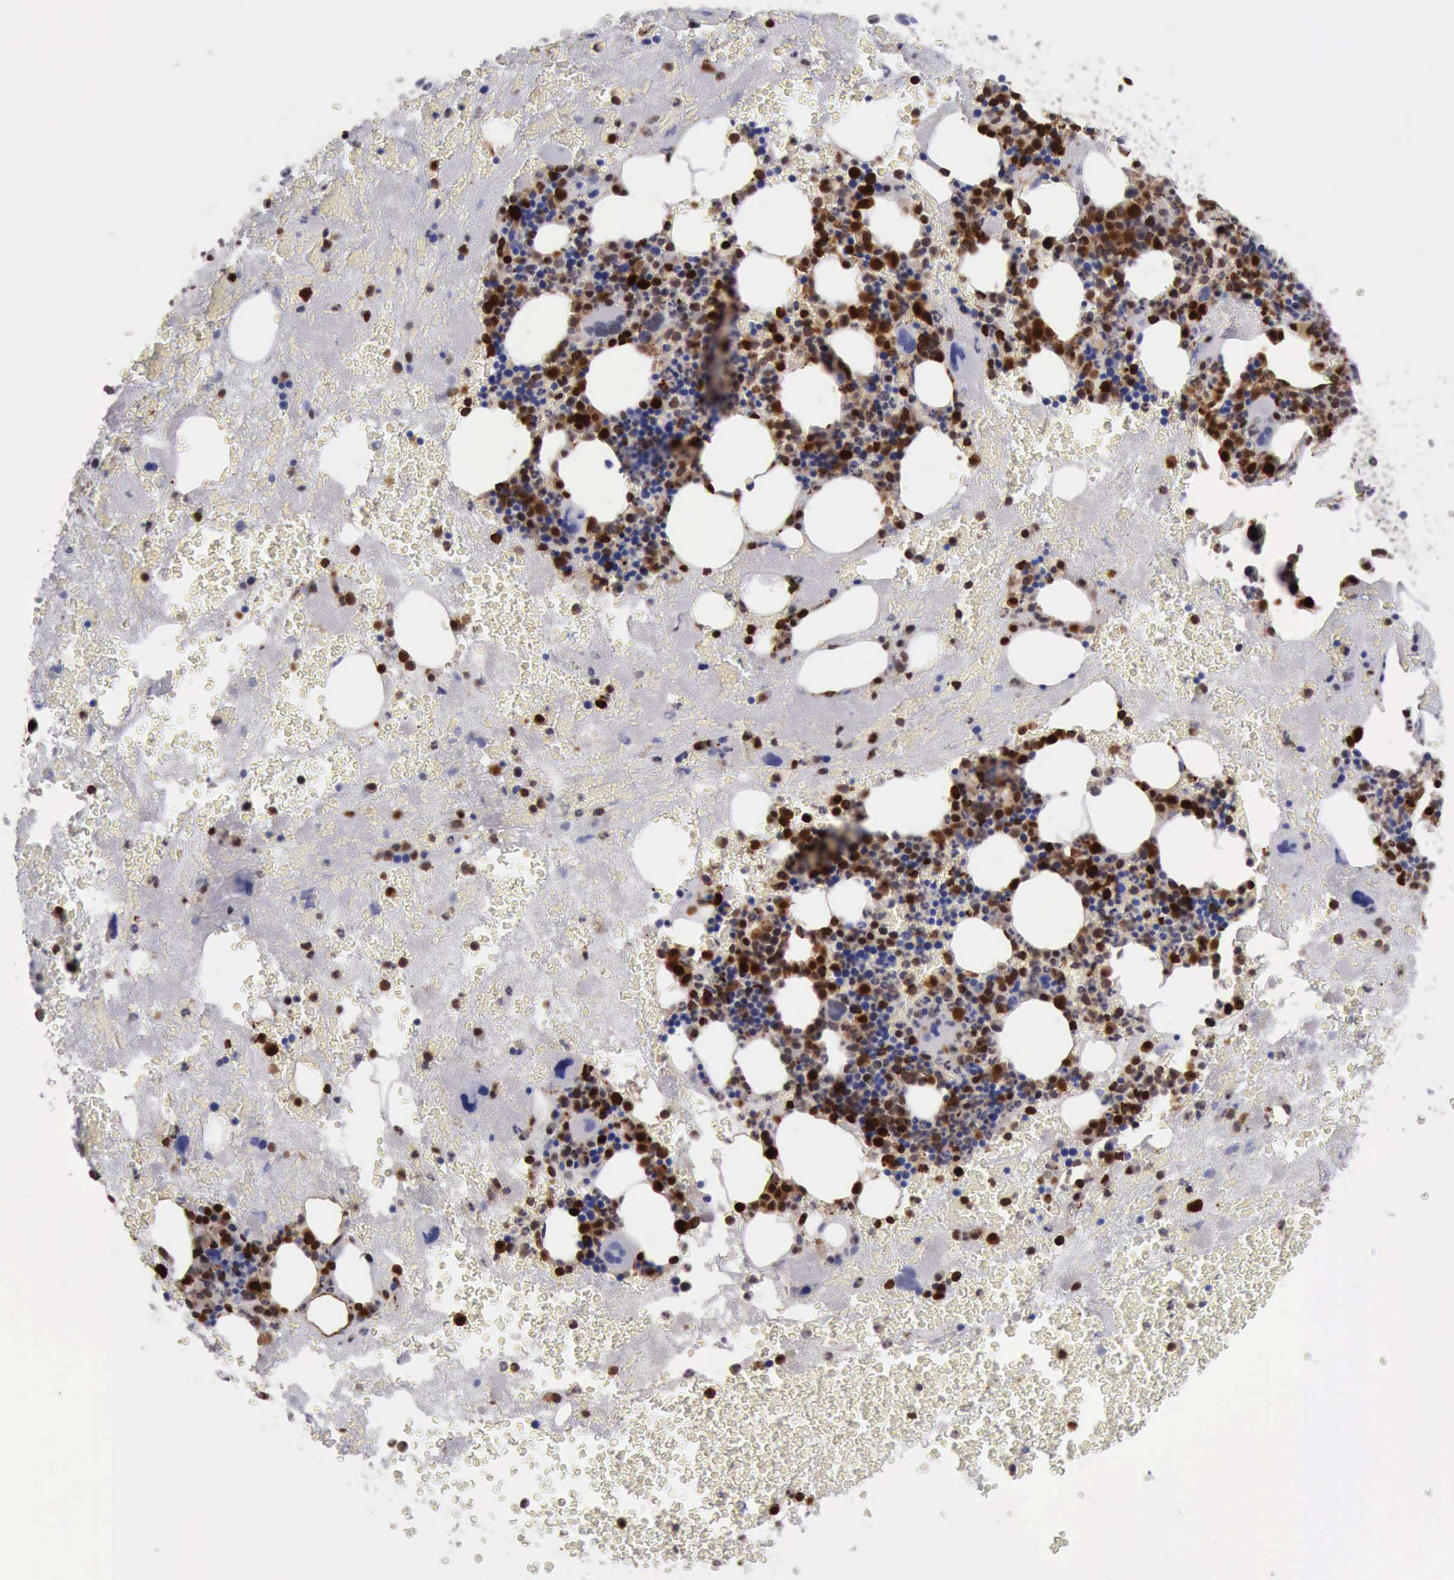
{"staining": {"intensity": "strong", "quantity": "25%-75%", "location": "nuclear"}, "tissue": "bone marrow", "cell_type": "Hematopoietic cells", "image_type": "normal", "snomed": [{"axis": "morphology", "description": "Normal tissue, NOS"}, {"axis": "topography", "description": "Bone marrow"}], "caption": "Hematopoietic cells reveal strong nuclear positivity in approximately 25%-75% of cells in unremarkable bone marrow.", "gene": "PDCD4", "patient": {"sex": "female", "age": 90}}